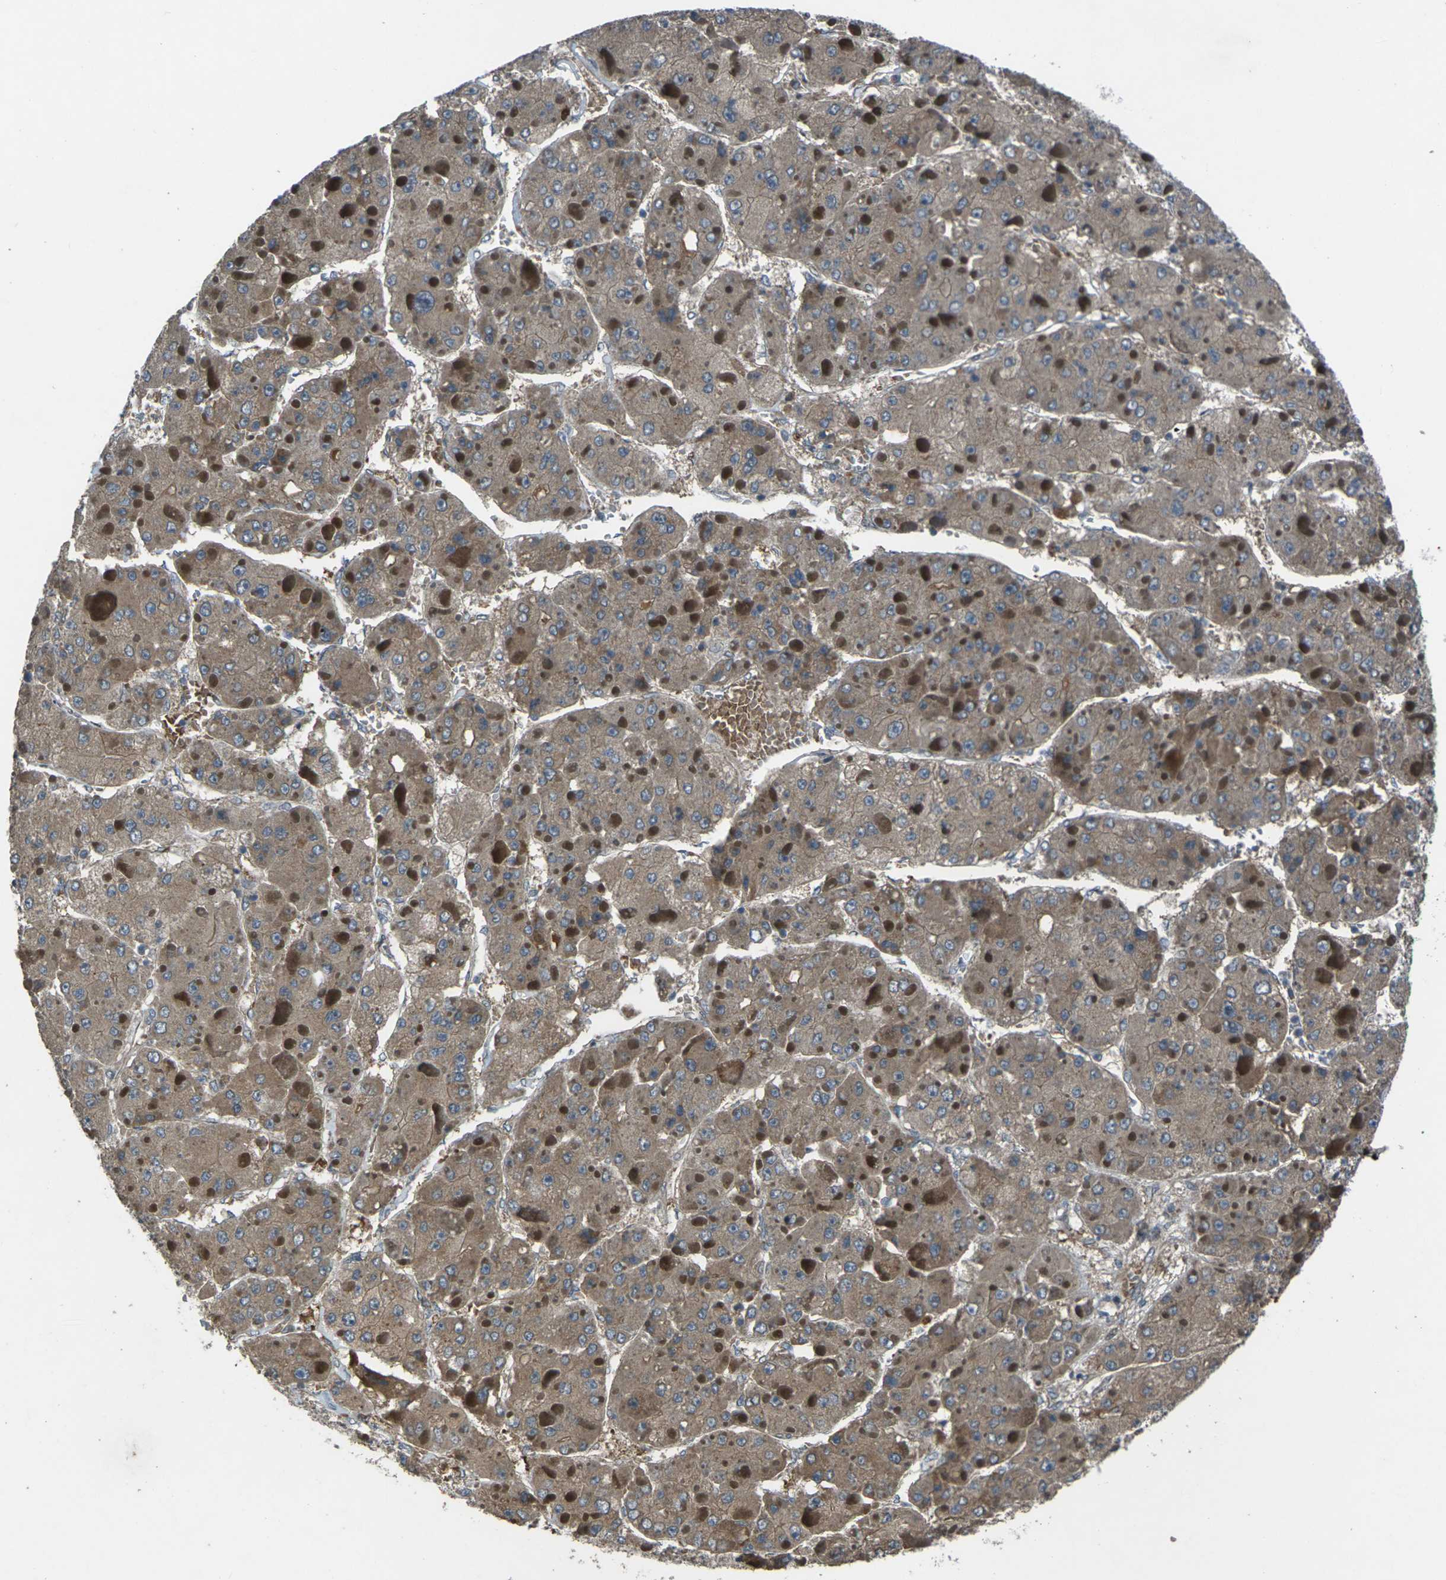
{"staining": {"intensity": "weak", "quantity": ">75%", "location": "cytoplasmic/membranous"}, "tissue": "liver cancer", "cell_type": "Tumor cells", "image_type": "cancer", "snomed": [{"axis": "morphology", "description": "Carcinoma, Hepatocellular, NOS"}, {"axis": "topography", "description": "Liver"}], "caption": "Brown immunohistochemical staining in liver cancer demonstrates weak cytoplasmic/membranous staining in approximately >75% of tumor cells.", "gene": "EDNRA", "patient": {"sex": "female", "age": 73}}